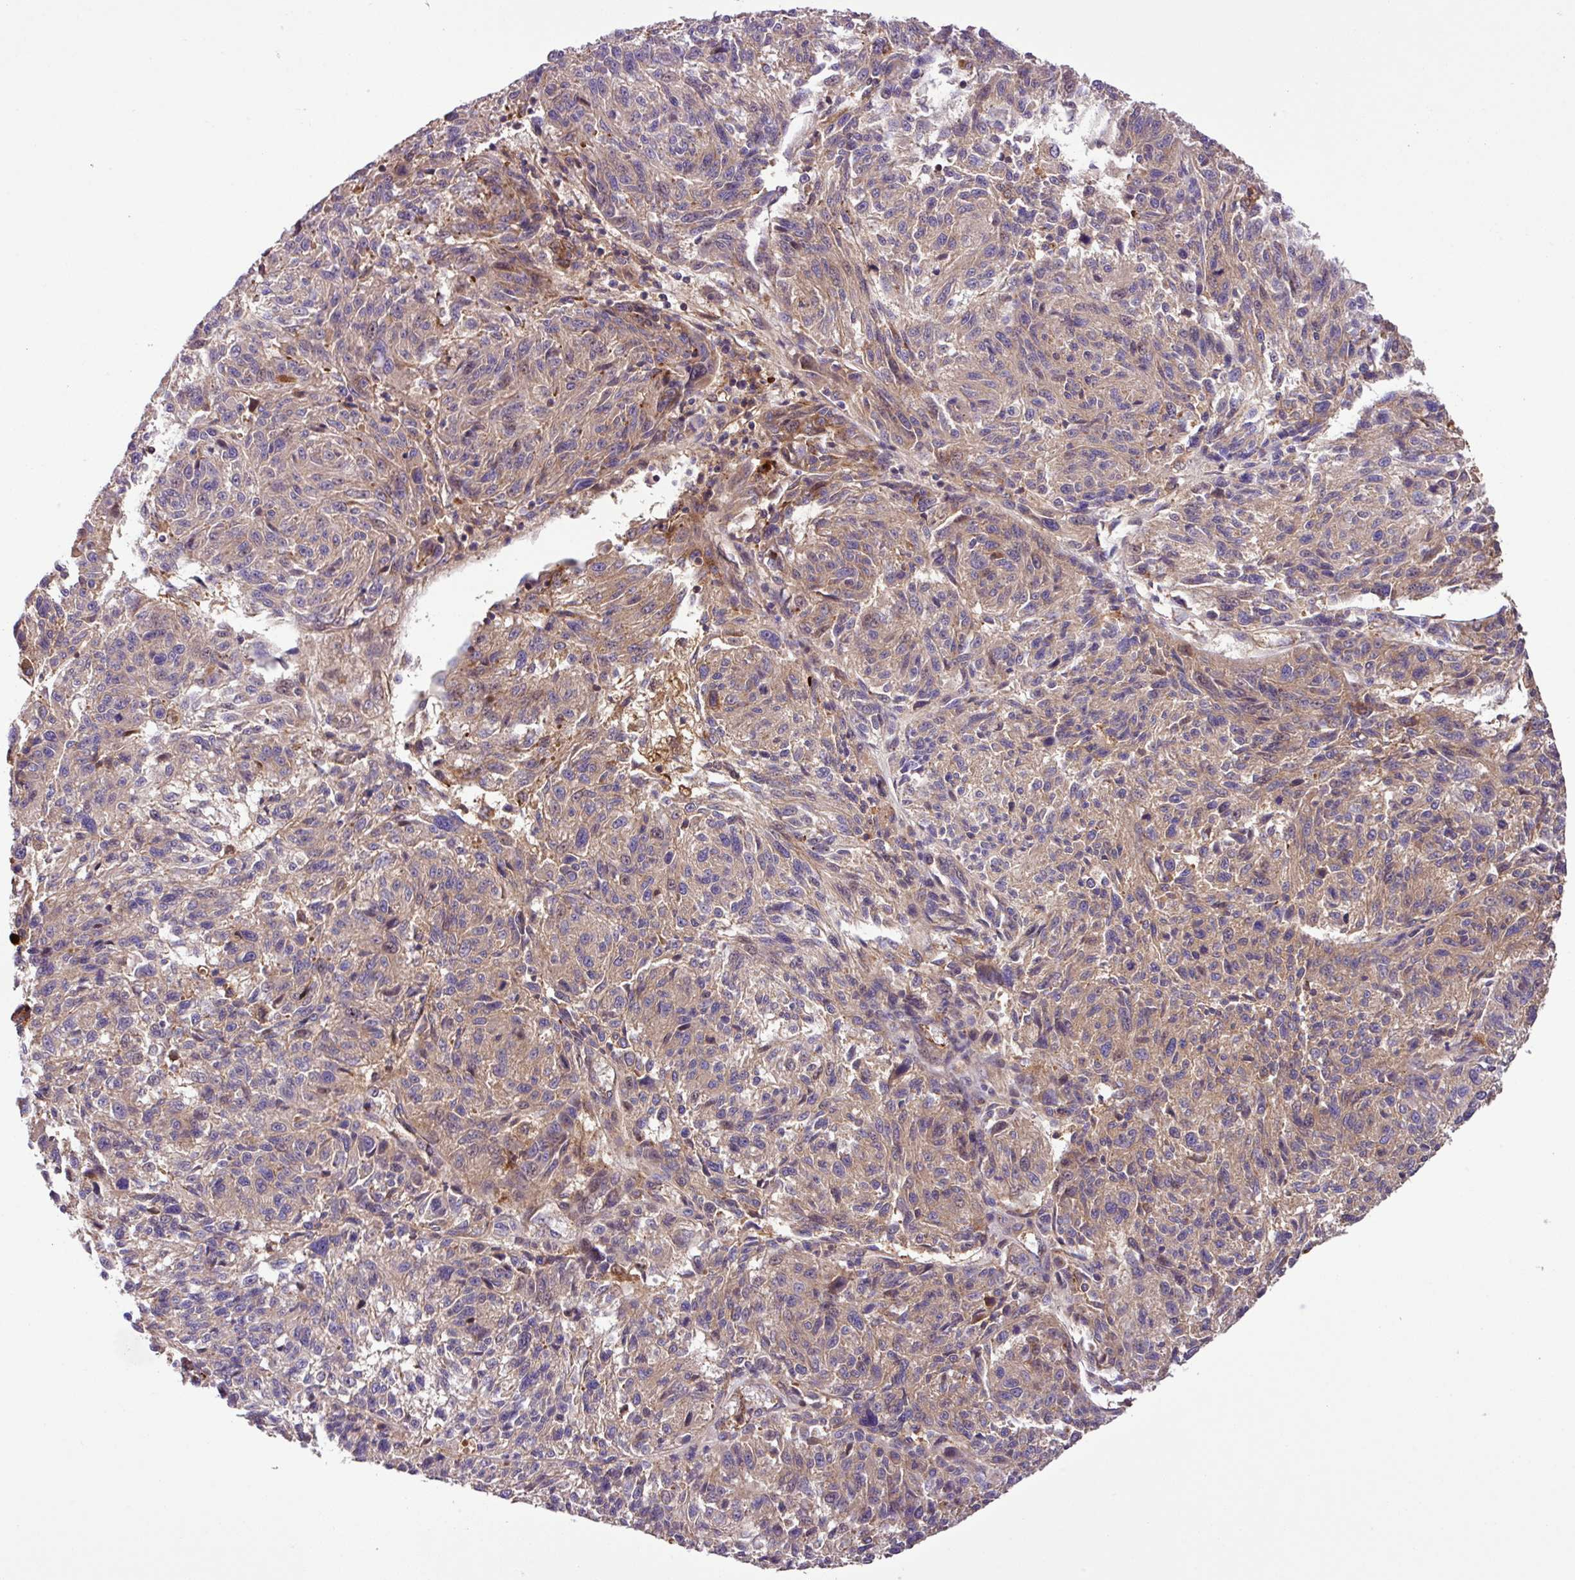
{"staining": {"intensity": "moderate", "quantity": ">75%", "location": "cytoplasmic/membranous"}, "tissue": "melanoma", "cell_type": "Tumor cells", "image_type": "cancer", "snomed": [{"axis": "morphology", "description": "Malignant melanoma, NOS"}, {"axis": "topography", "description": "Skin"}], "caption": "Immunohistochemistry (IHC) photomicrograph of melanoma stained for a protein (brown), which exhibits medium levels of moderate cytoplasmic/membranous positivity in about >75% of tumor cells.", "gene": "ZNF266", "patient": {"sex": "male", "age": 53}}